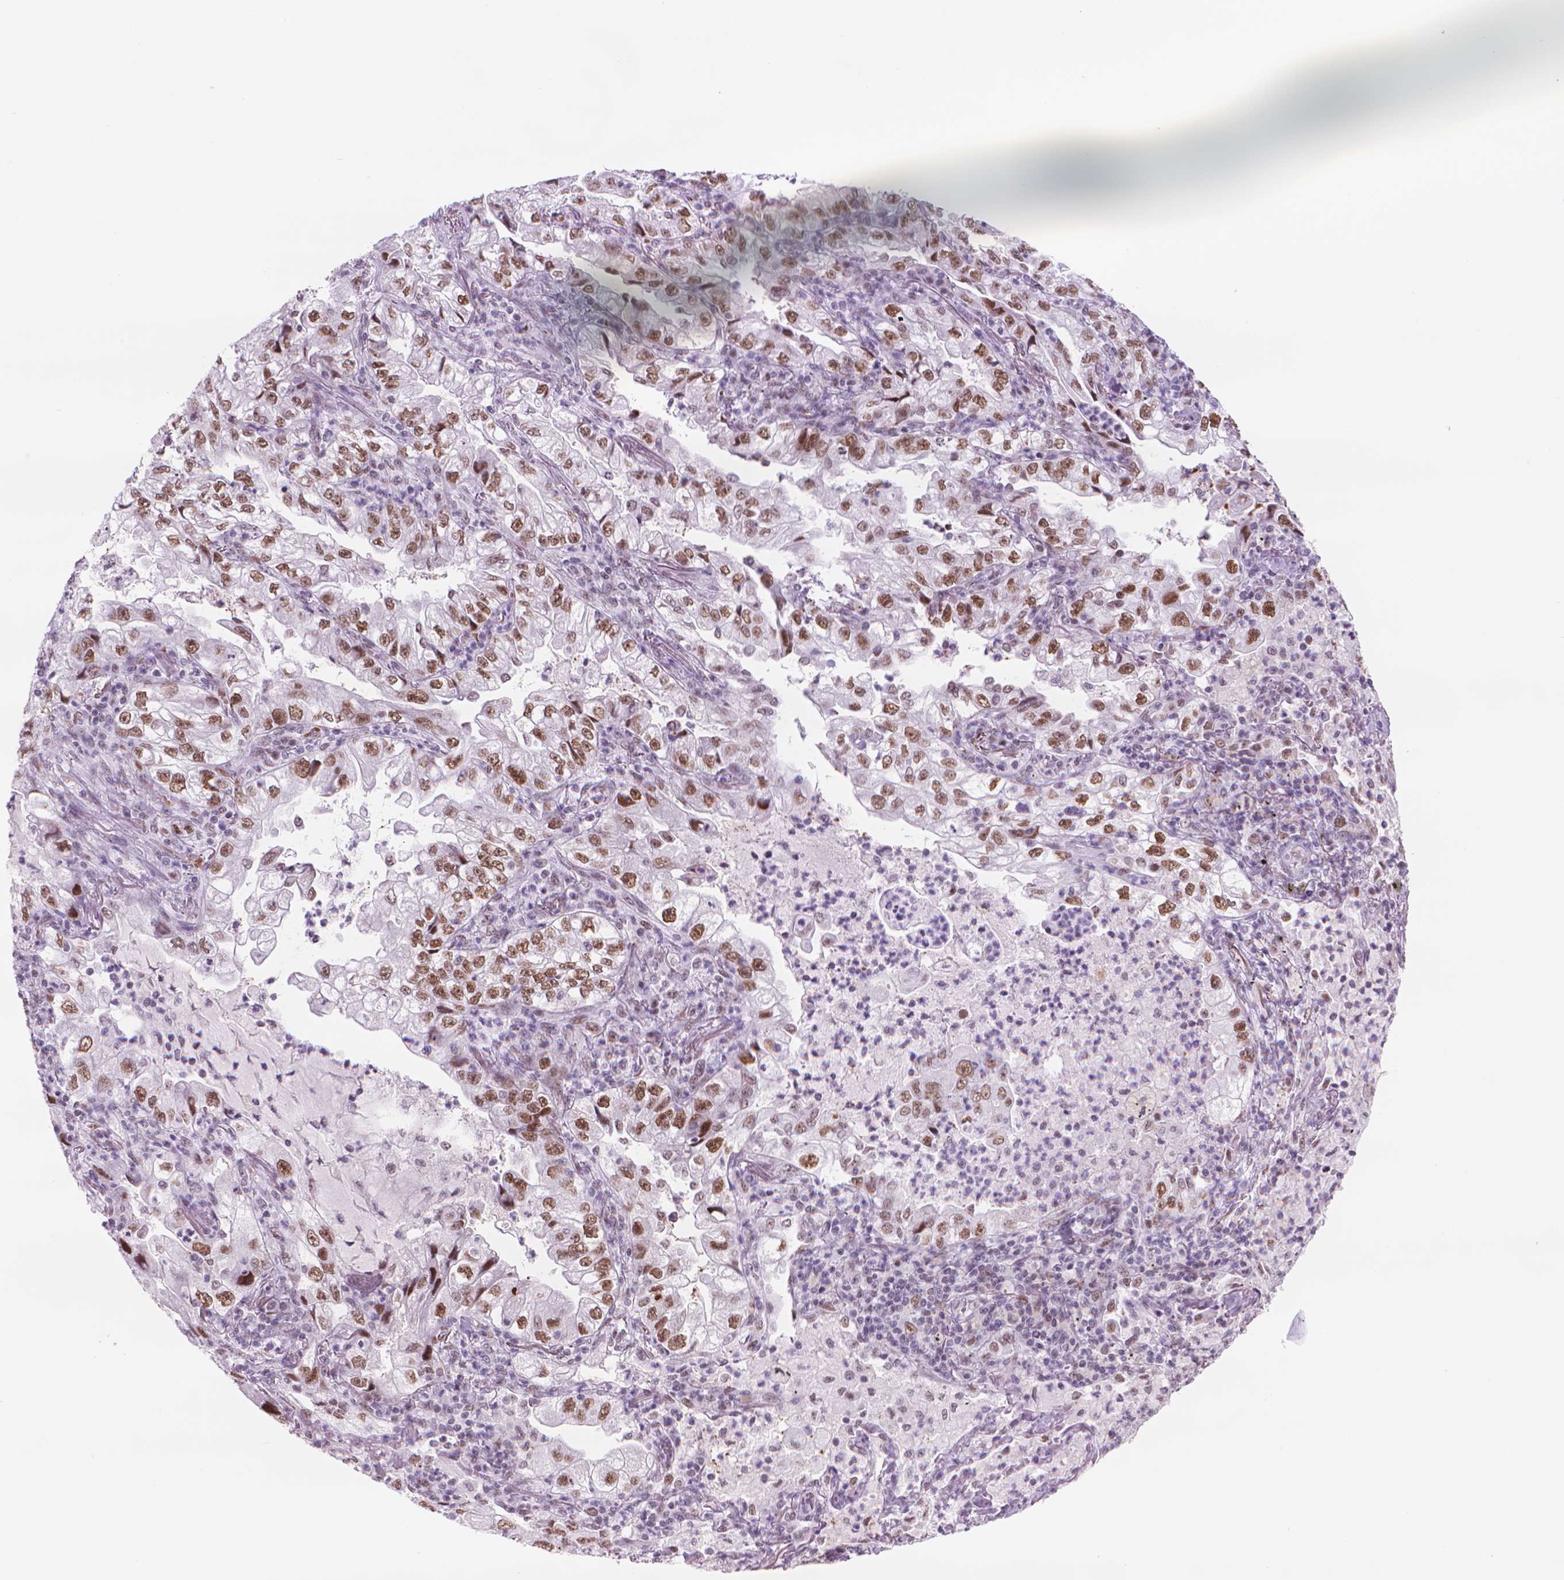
{"staining": {"intensity": "moderate", "quantity": ">75%", "location": "nuclear"}, "tissue": "lung cancer", "cell_type": "Tumor cells", "image_type": "cancer", "snomed": [{"axis": "morphology", "description": "Adenocarcinoma, NOS"}, {"axis": "topography", "description": "Lung"}], "caption": "Protein staining of lung adenocarcinoma tissue exhibits moderate nuclear expression in about >75% of tumor cells.", "gene": "POLR3D", "patient": {"sex": "female", "age": 73}}